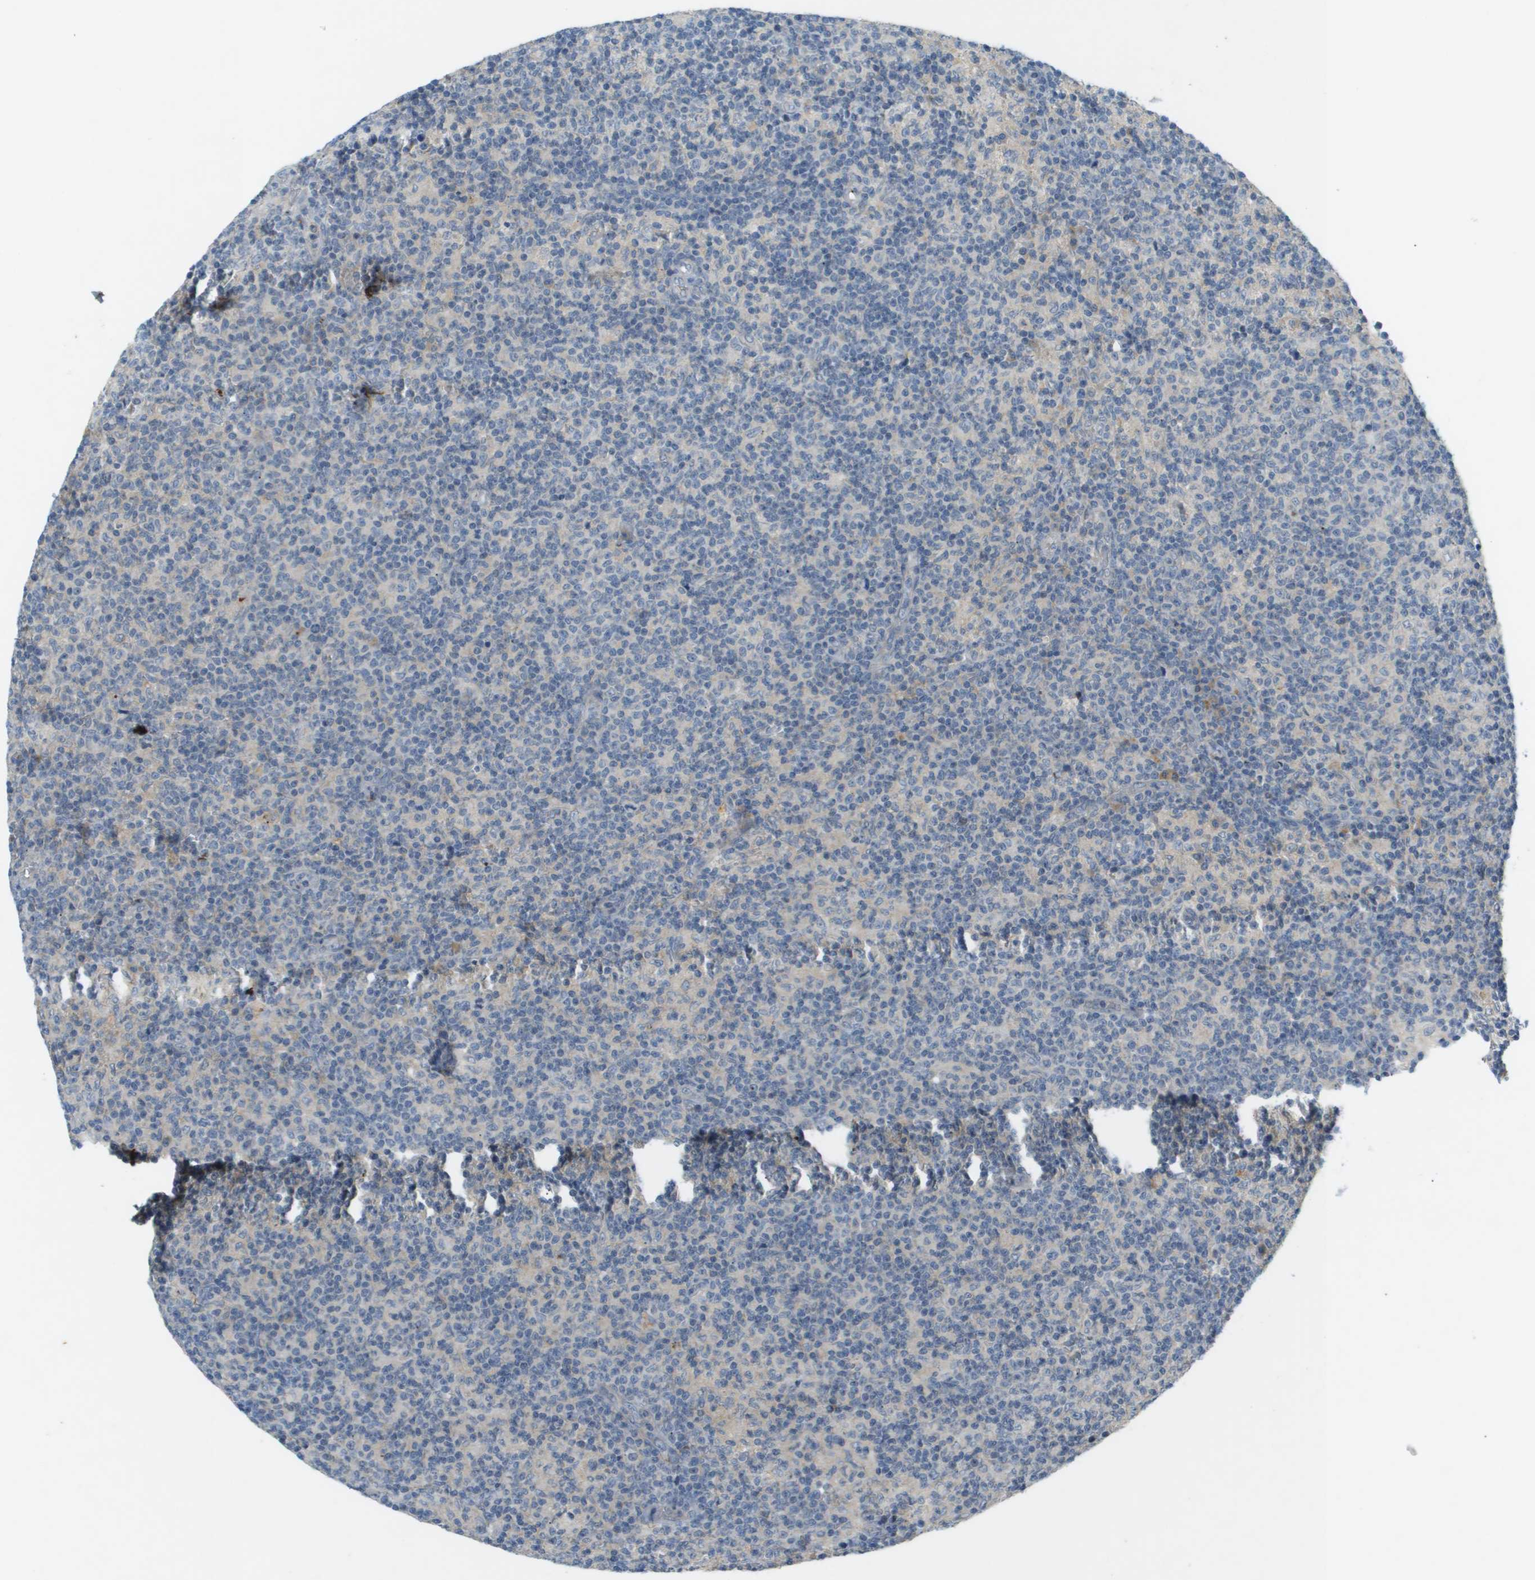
{"staining": {"intensity": "negative", "quantity": "none", "location": "none"}, "tissue": "lymph node", "cell_type": "Non-germinal center cells", "image_type": "normal", "snomed": [{"axis": "morphology", "description": "Normal tissue, NOS"}, {"axis": "morphology", "description": "Inflammation, NOS"}, {"axis": "topography", "description": "Lymph node"}], "caption": "Immunohistochemical staining of unremarkable human lymph node reveals no significant positivity in non-germinal center cells. The staining was performed using DAB (3,3'-diaminobenzidine) to visualize the protein expression in brown, while the nuclei were stained in blue with hematoxylin (Magnification: 20x).", "gene": "VTN", "patient": {"sex": "male", "age": 55}}